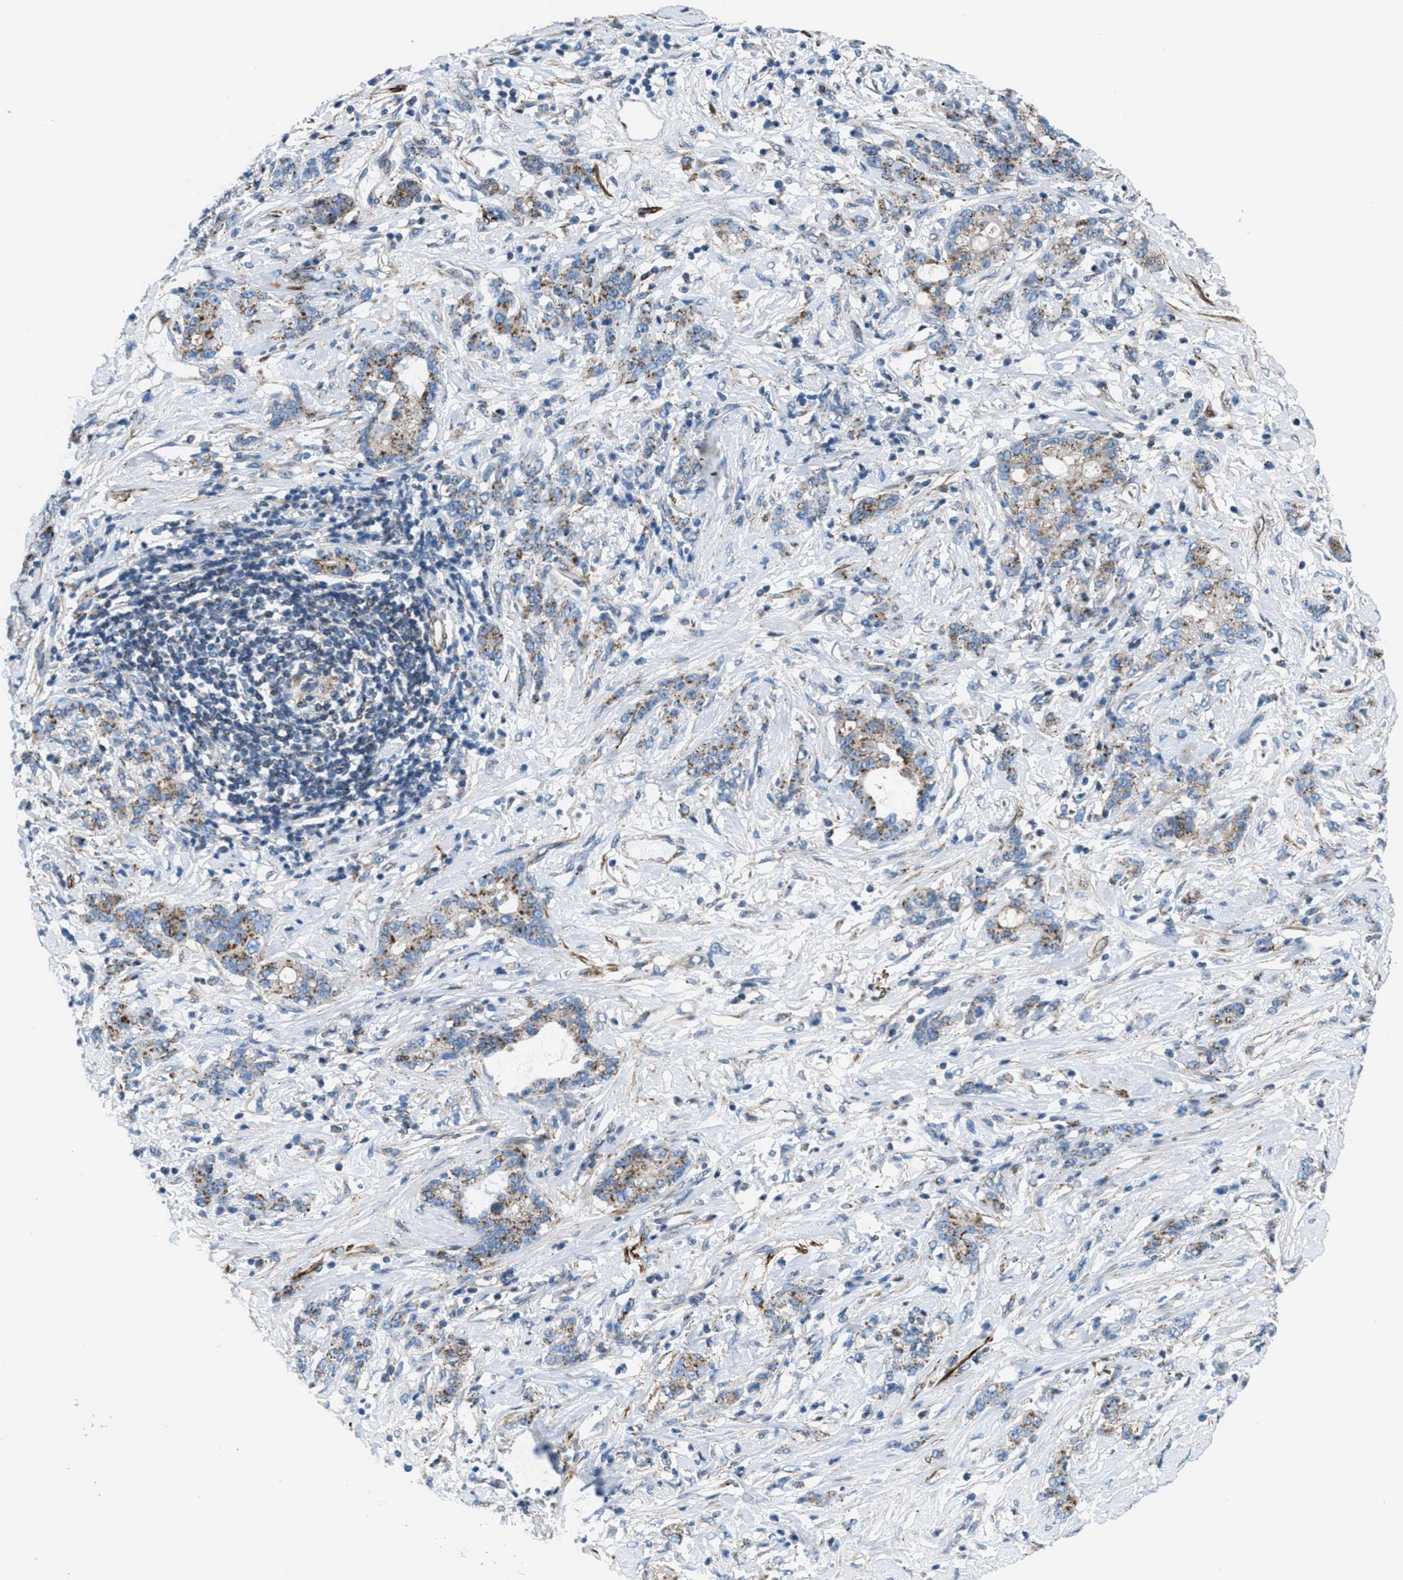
{"staining": {"intensity": "moderate", "quantity": ">75%", "location": "cytoplasmic/membranous"}, "tissue": "stomach cancer", "cell_type": "Tumor cells", "image_type": "cancer", "snomed": [{"axis": "morphology", "description": "Adenocarcinoma, NOS"}, {"axis": "topography", "description": "Stomach, lower"}], "caption": "Adenocarcinoma (stomach) tissue displays moderate cytoplasmic/membranous positivity in approximately >75% of tumor cells, visualized by immunohistochemistry.", "gene": "MFSD13A", "patient": {"sex": "male", "age": 88}}